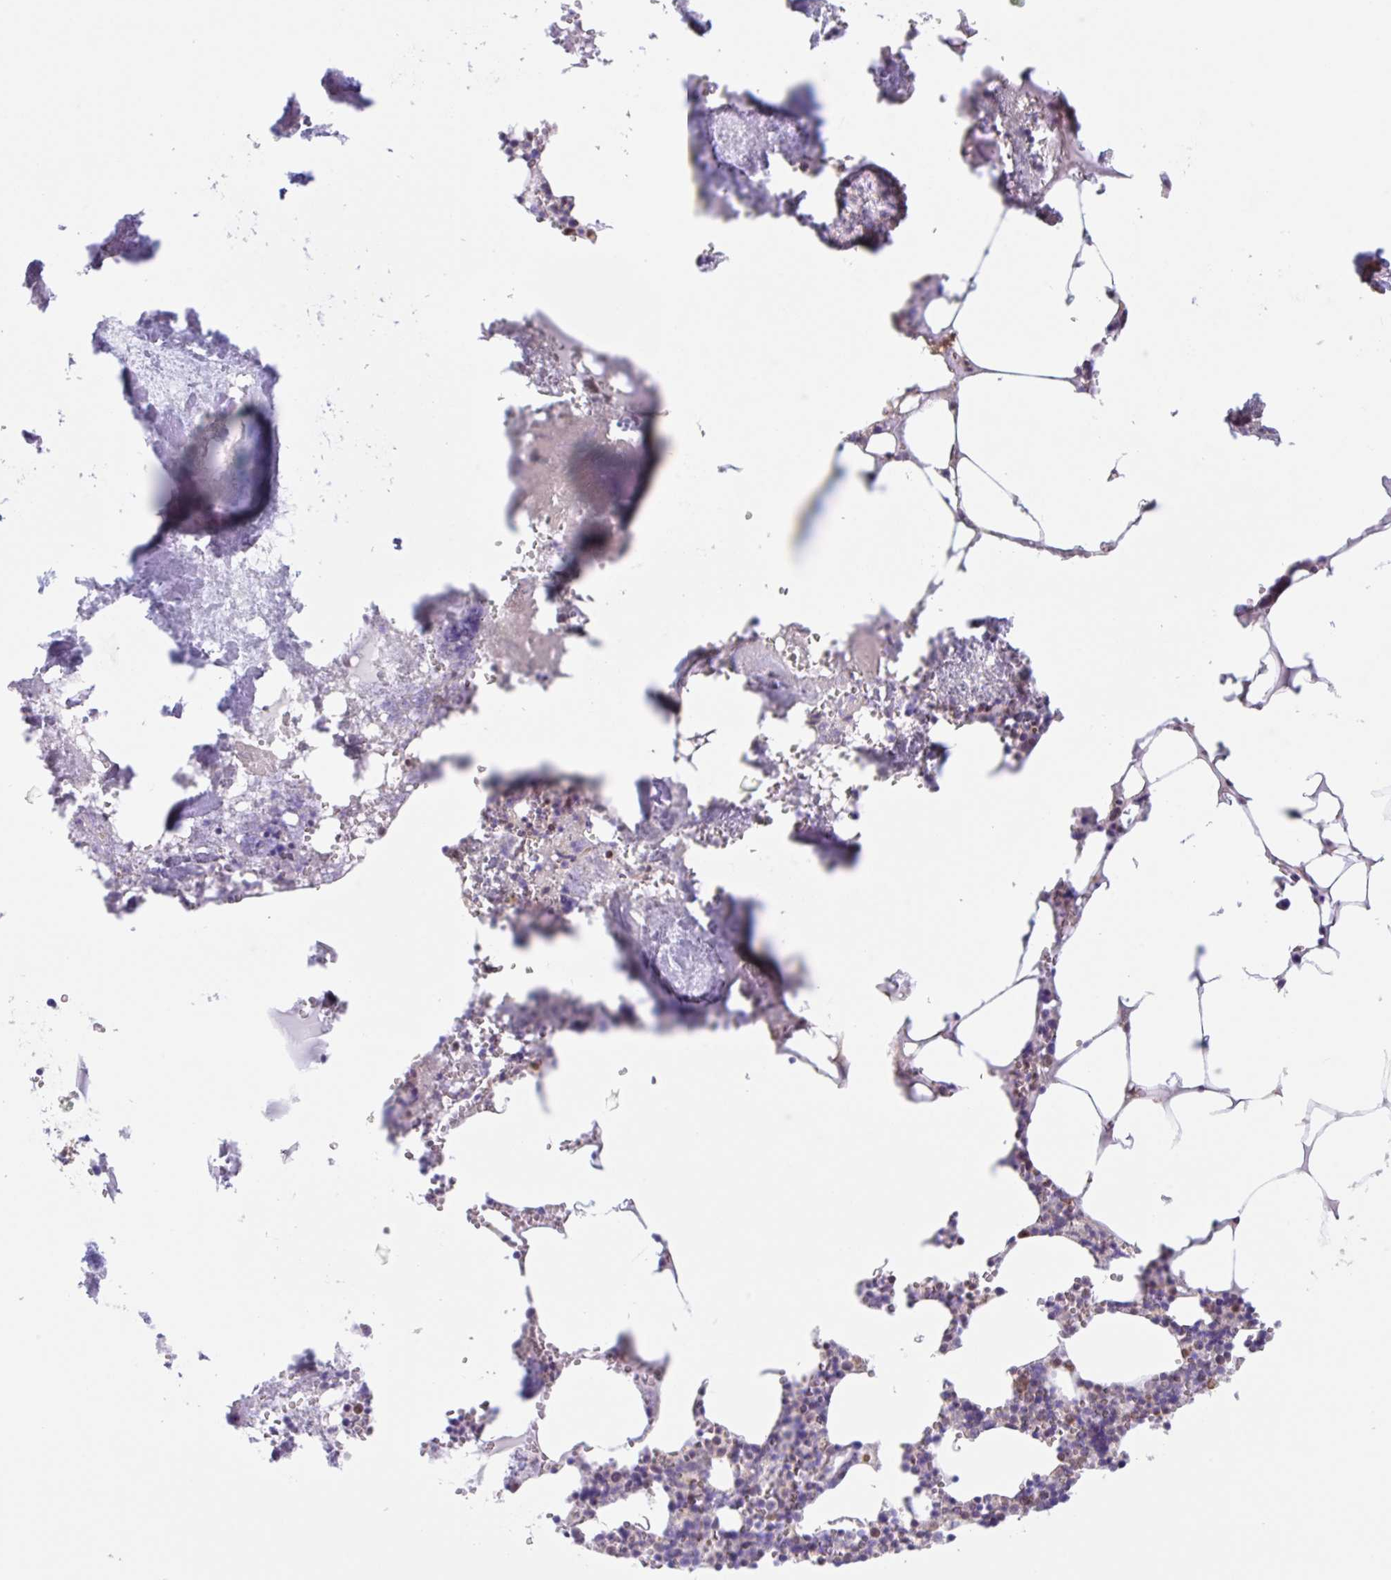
{"staining": {"intensity": "moderate", "quantity": "25%-75%", "location": "cytoplasmic/membranous"}, "tissue": "bone marrow", "cell_type": "Hematopoietic cells", "image_type": "normal", "snomed": [{"axis": "morphology", "description": "Normal tissue, NOS"}, {"axis": "topography", "description": "Bone marrow"}], "caption": "Protein analysis of unremarkable bone marrow shows moderate cytoplasmic/membranous staining in about 25%-75% of hematopoietic cells. Immunohistochemistry stains the protein of interest in brown and the nuclei are stained blue.", "gene": "TBPL2", "patient": {"sex": "male", "age": 54}}